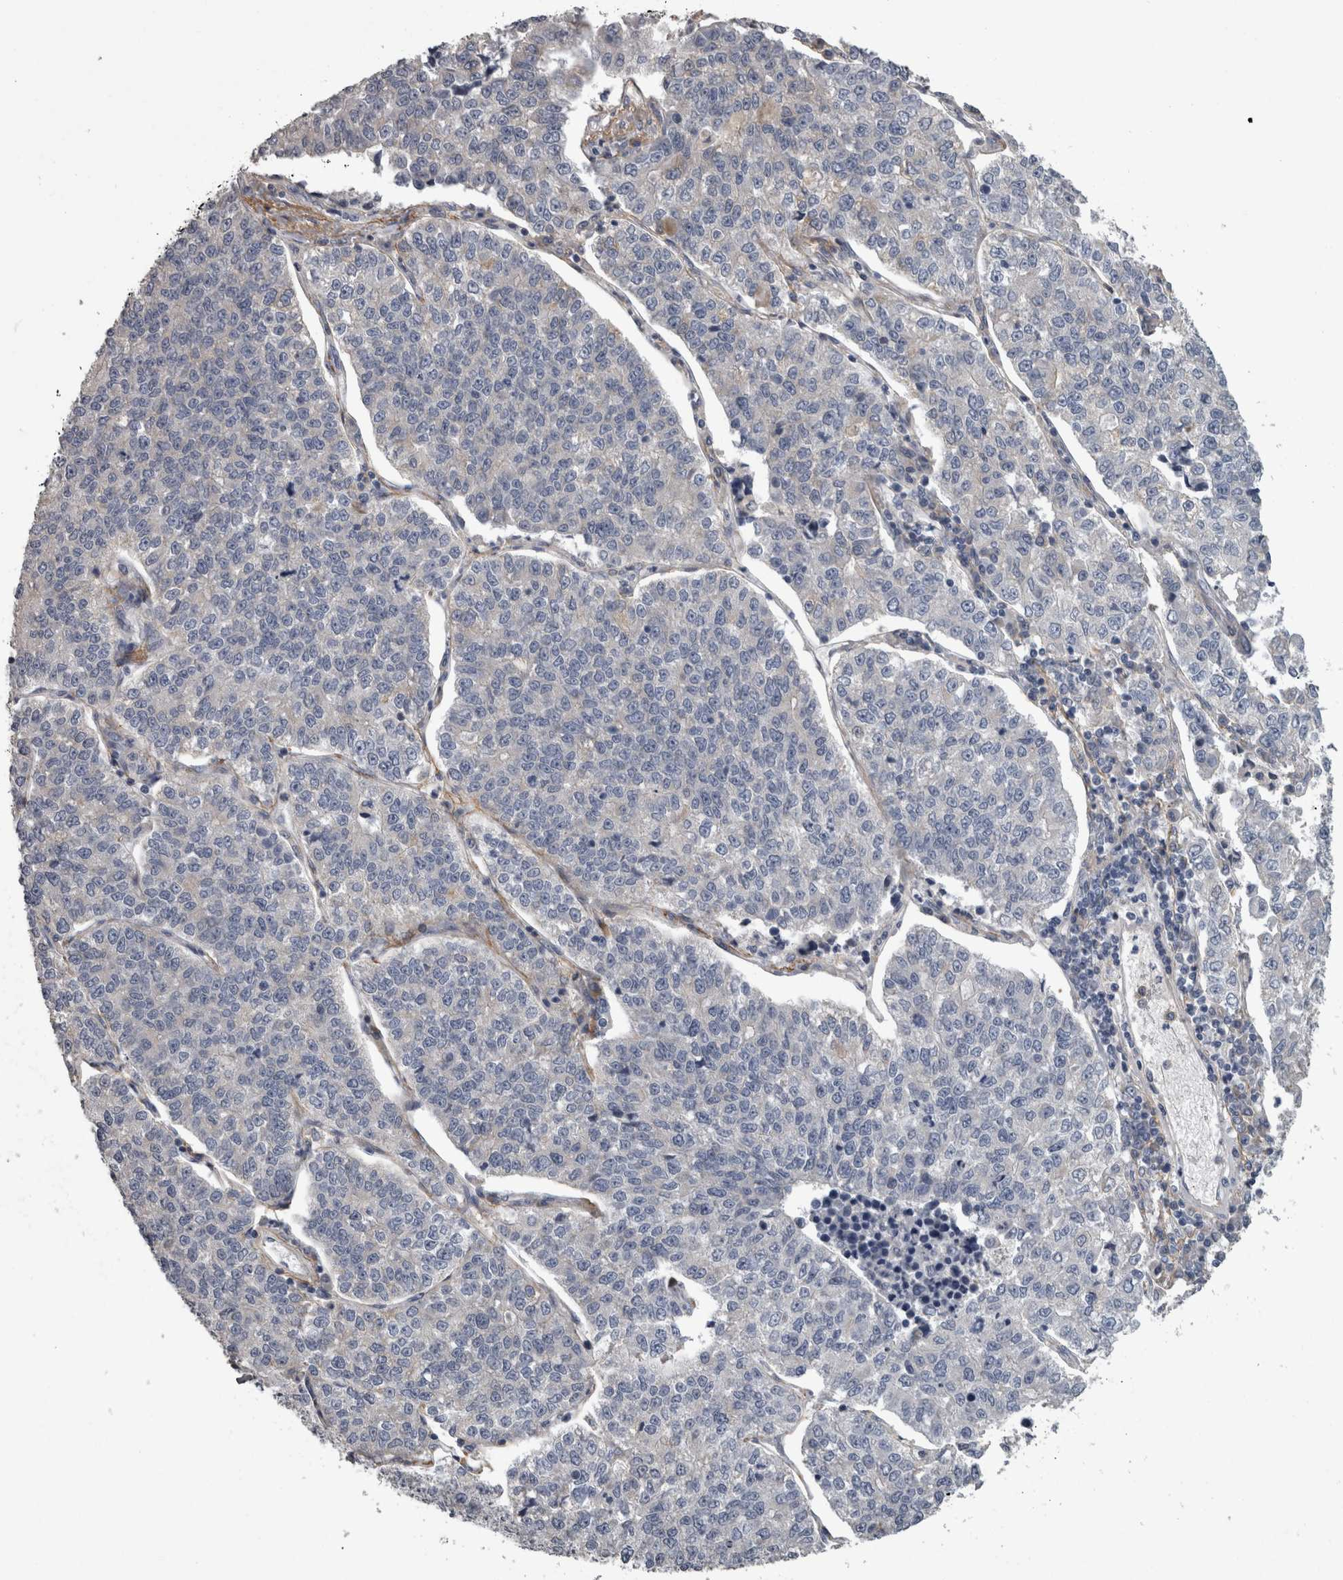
{"staining": {"intensity": "negative", "quantity": "none", "location": "none"}, "tissue": "lung cancer", "cell_type": "Tumor cells", "image_type": "cancer", "snomed": [{"axis": "morphology", "description": "Adenocarcinoma, NOS"}, {"axis": "topography", "description": "Lung"}], "caption": "DAB immunohistochemical staining of lung adenocarcinoma reveals no significant staining in tumor cells. (DAB immunohistochemistry (IHC), high magnification).", "gene": "EFEMP2", "patient": {"sex": "male", "age": 49}}